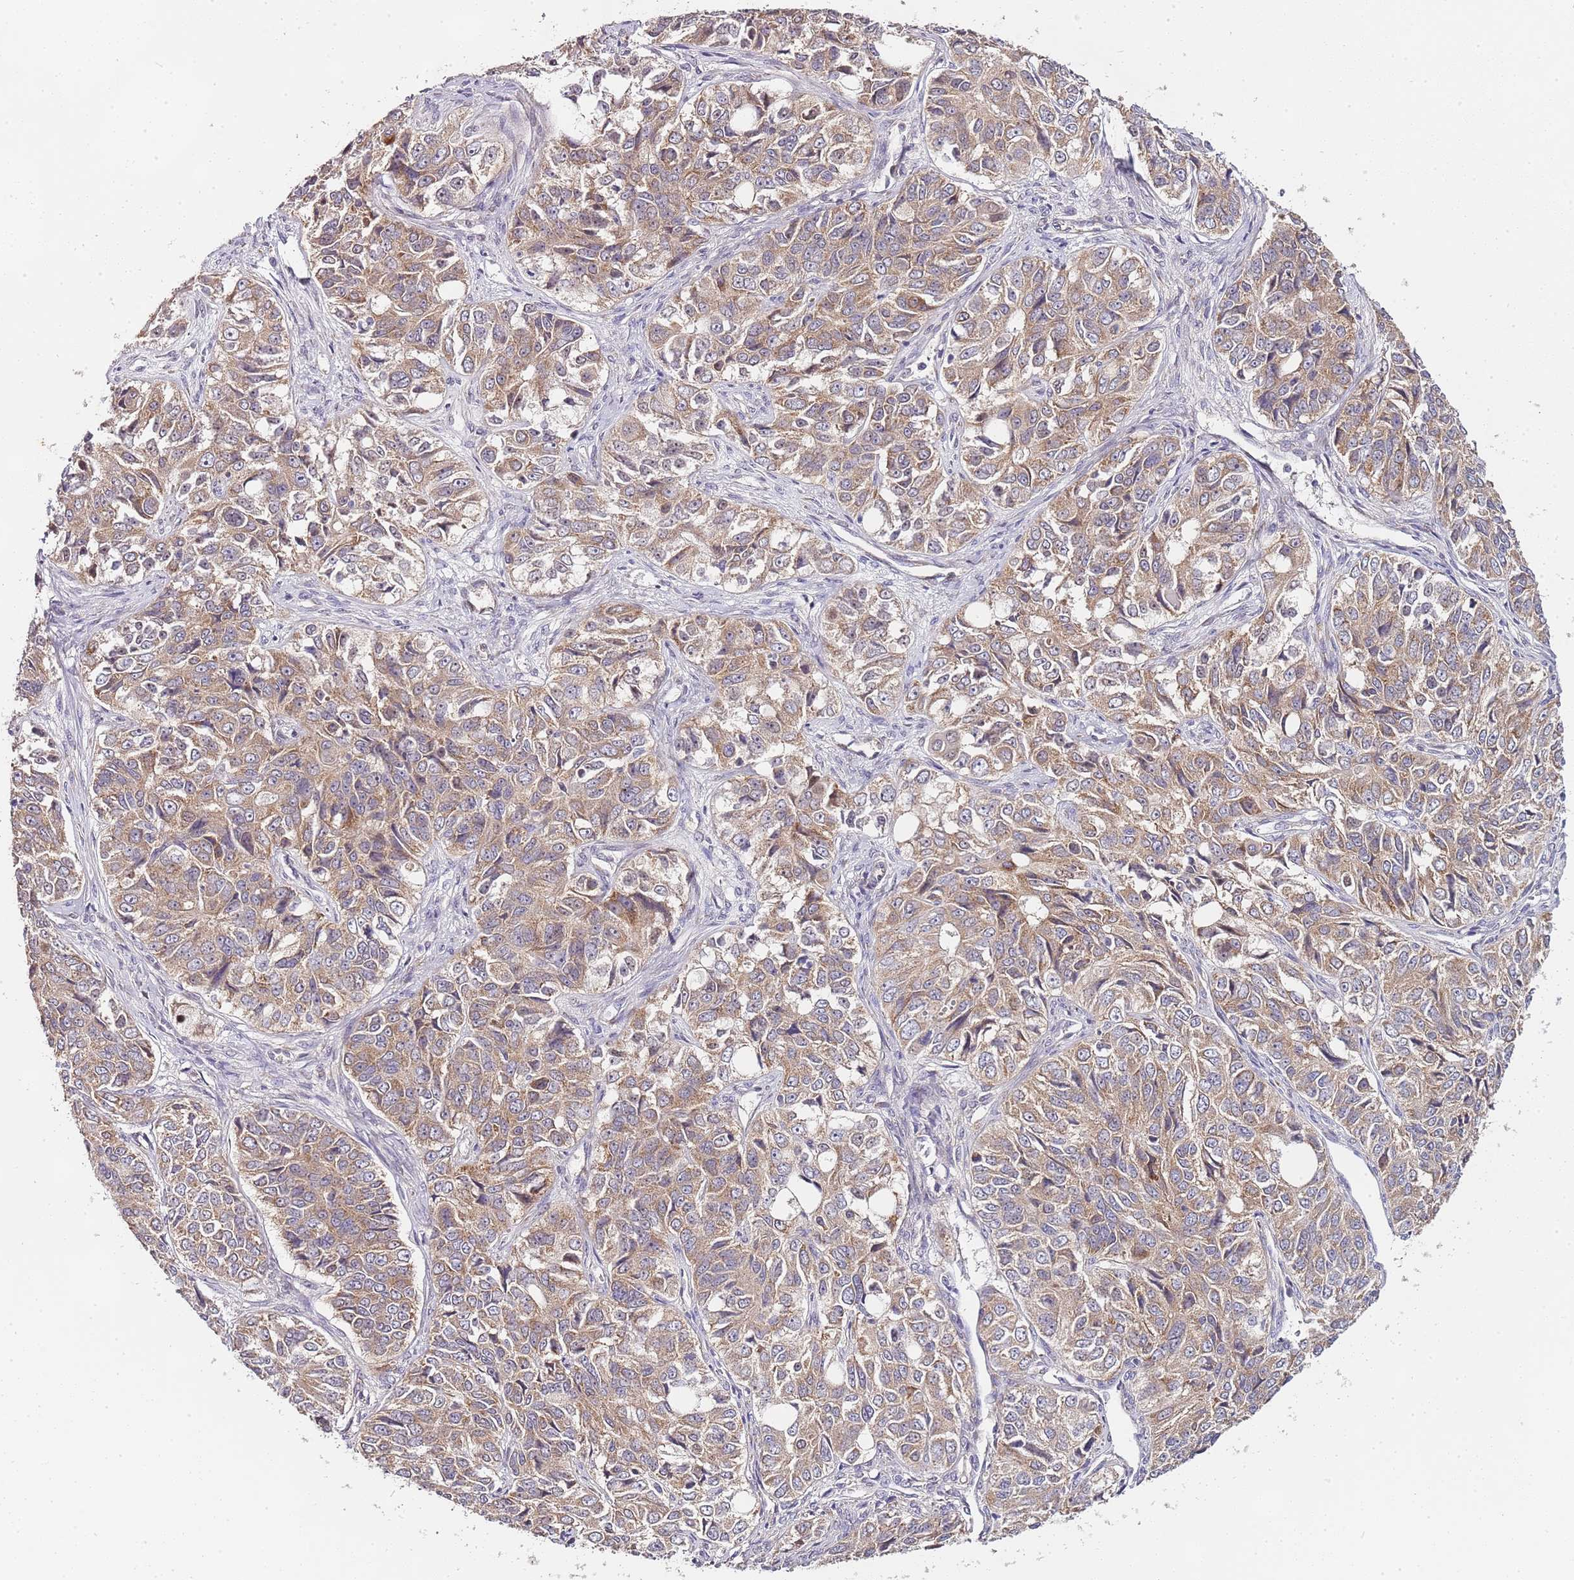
{"staining": {"intensity": "moderate", "quantity": ">75%", "location": "cytoplasmic/membranous"}, "tissue": "ovarian cancer", "cell_type": "Tumor cells", "image_type": "cancer", "snomed": [{"axis": "morphology", "description": "Carcinoma, endometroid"}, {"axis": "topography", "description": "Ovary"}], "caption": "There is medium levels of moderate cytoplasmic/membranous staining in tumor cells of endometroid carcinoma (ovarian), as demonstrated by immunohistochemical staining (brown color).", "gene": "TBC1D9", "patient": {"sex": "female", "age": 51}}